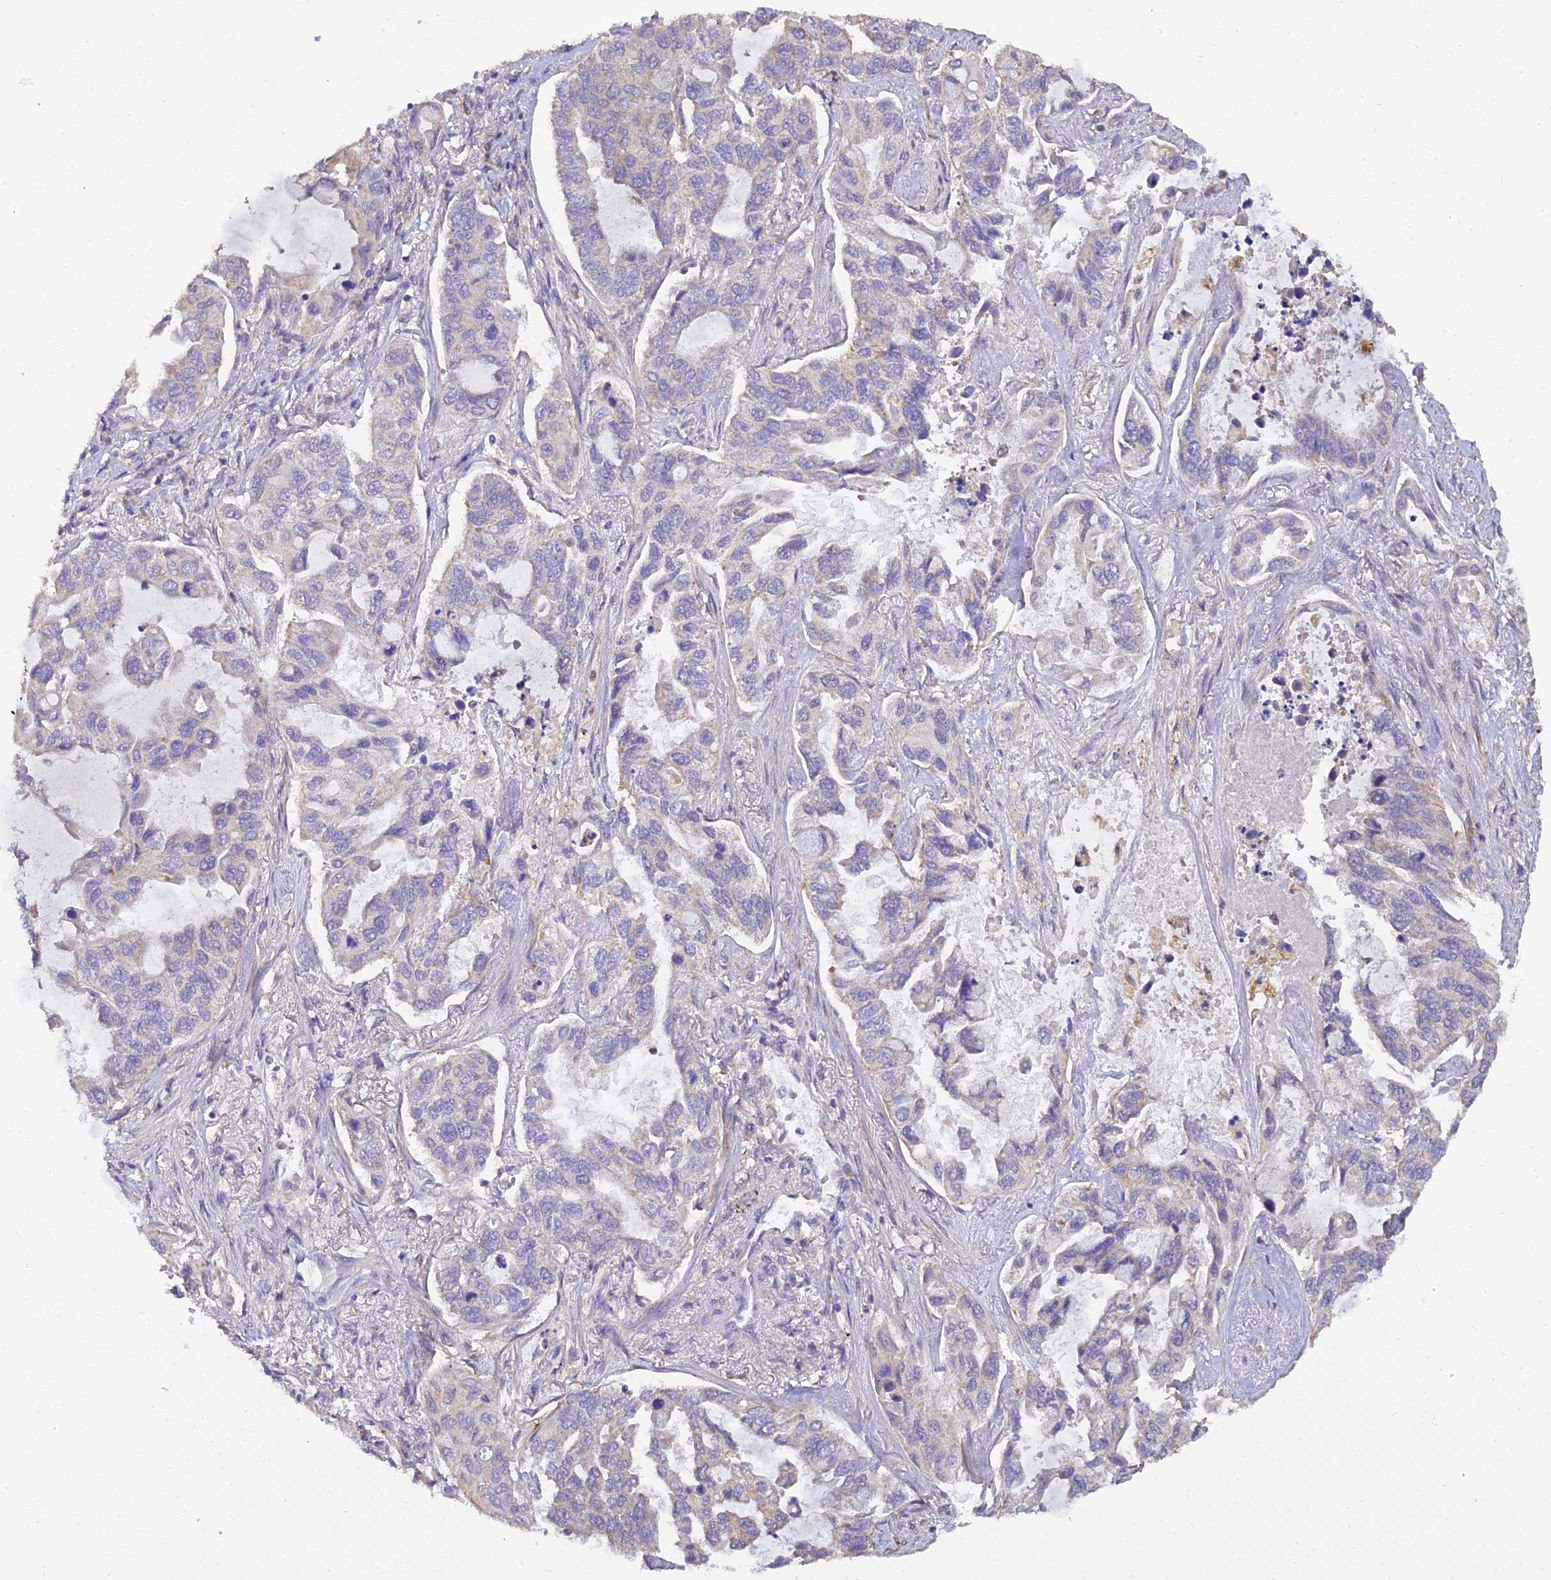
{"staining": {"intensity": "negative", "quantity": "none", "location": "none"}, "tissue": "lung cancer", "cell_type": "Tumor cells", "image_type": "cancer", "snomed": [{"axis": "morphology", "description": "Adenocarcinoma, NOS"}, {"axis": "topography", "description": "Lung"}], "caption": "High power microscopy micrograph of an immunohistochemistry (IHC) photomicrograph of lung cancer, revealing no significant positivity in tumor cells.", "gene": "ARL8B", "patient": {"sex": "male", "age": 64}}